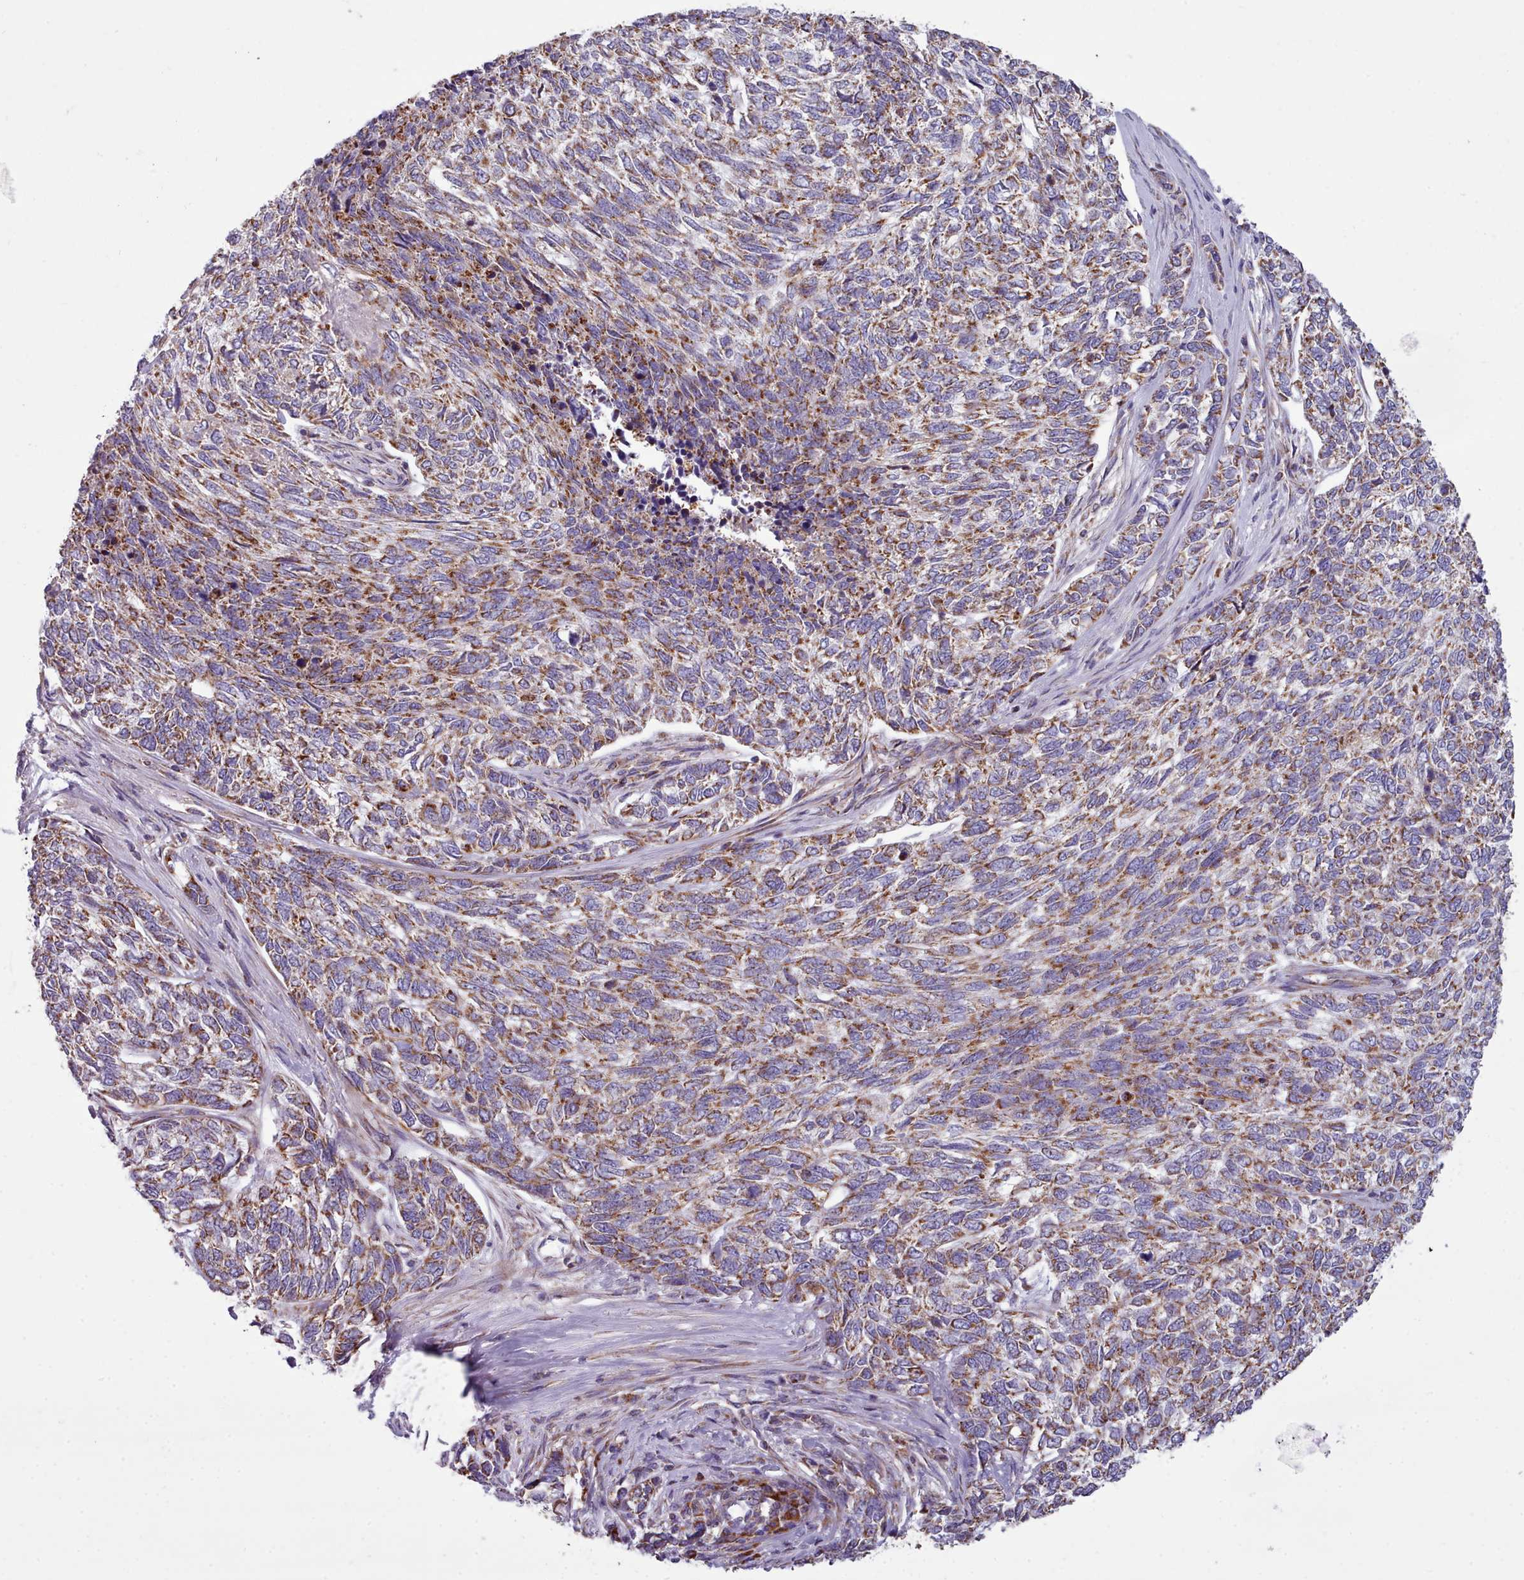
{"staining": {"intensity": "moderate", "quantity": ">75%", "location": "cytoplasmic/membranous"}, "tissue": "skin cancer", "cell_type": "Tumor cells", "image_type": "cancer", "snomed": [{"axis": "morphology", "description": "Basal cell carcinoma"}, {"axis": "topography", "description": "Skin"}], "caption": "Protein expression analysis of basal cell carcinoma (skin) shows moderate cytoplasmic/membranous positivity in about >75% of tumor cells. The staining is performed using DAB (3,3'-diaminobenzidine) brown chromogen to label protein expression. The nuclei are counter-stained blue using hematoxylin.", "gene": "SRP54", "patient": {"sex": "female", "age": 65}}